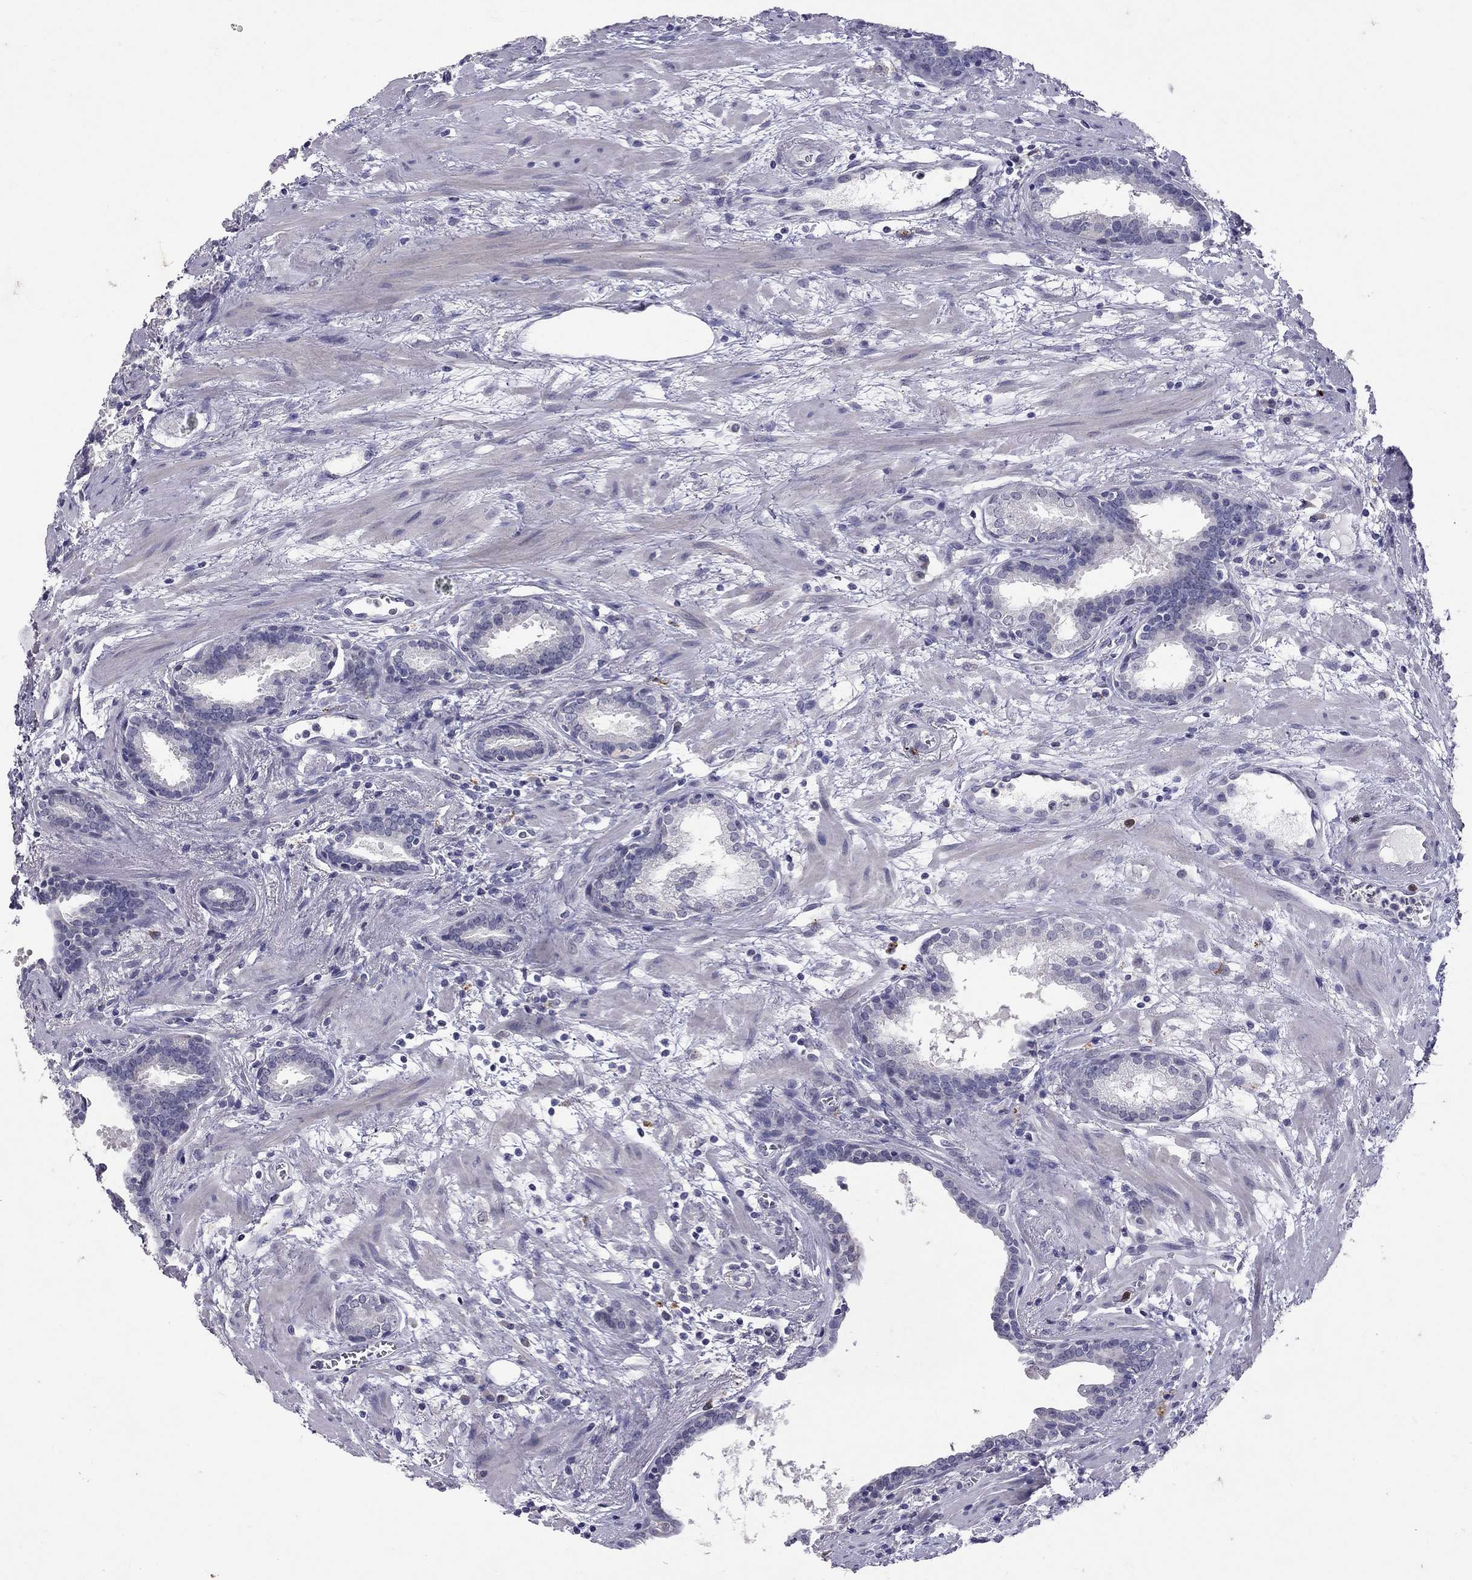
{"staining": {"intensity": "negative", "quantity": "none", "location": "none"}, "tissue": "prostate cancer", "cell_type": "Tumor cells", "image_type": "cancer", "snomed": [{"axis": "morphology", "description": "Adenocarcinoma, NOS"}, {"axis": "topography", "description": "Prostate"}], "caption": "Tumor cells are negative for protein expression in human prostate adenocarcinoma.", "gene": "SLAMF1", "patient": {"sex": "male", "age": 66}}